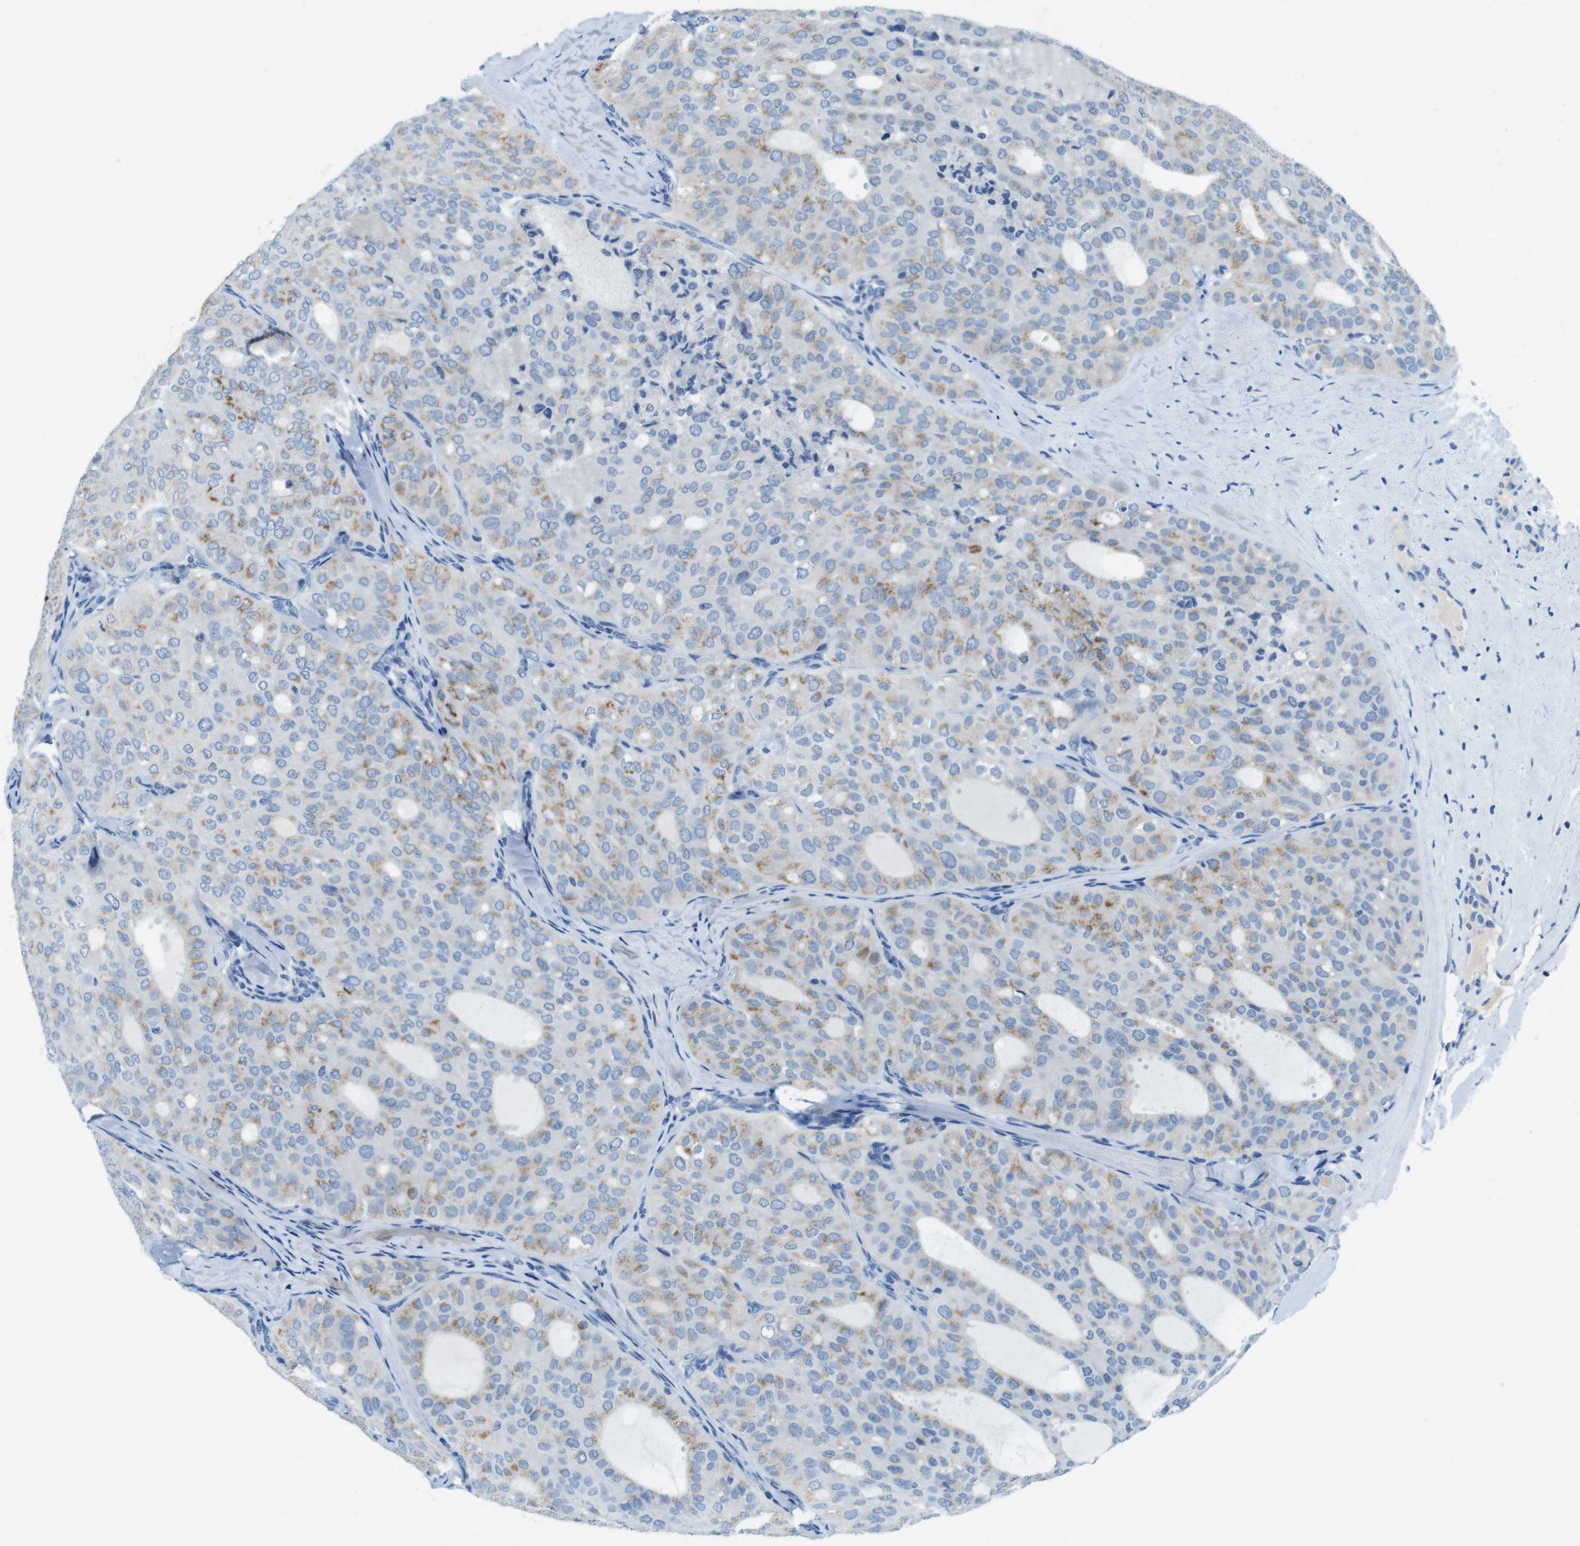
{"staining": {"intensity": "moderate", "quantity": "<25%", "location": "cytoplasmic/membranous"}, "tissue": "thyroid cancer", "cell_type": "Tumor cells", "image_type": "cancer", "snomed": [{"axis": "morphology", "description": "Follicular adenoma carcinoma, NOS"}, {"axis": "topography", "description": "Thyroid gland"}], "caption": "A high-resolution histopathology image shows immunohistochemistry staining of thyroid cancer (follicular adenoma carcinoma), which exhibits moderate cytoplasmic/membranous expression in about <25% of tumor cells.", "gene": "SLC35A3", "patient": {"sex": "male", "age": 75}}